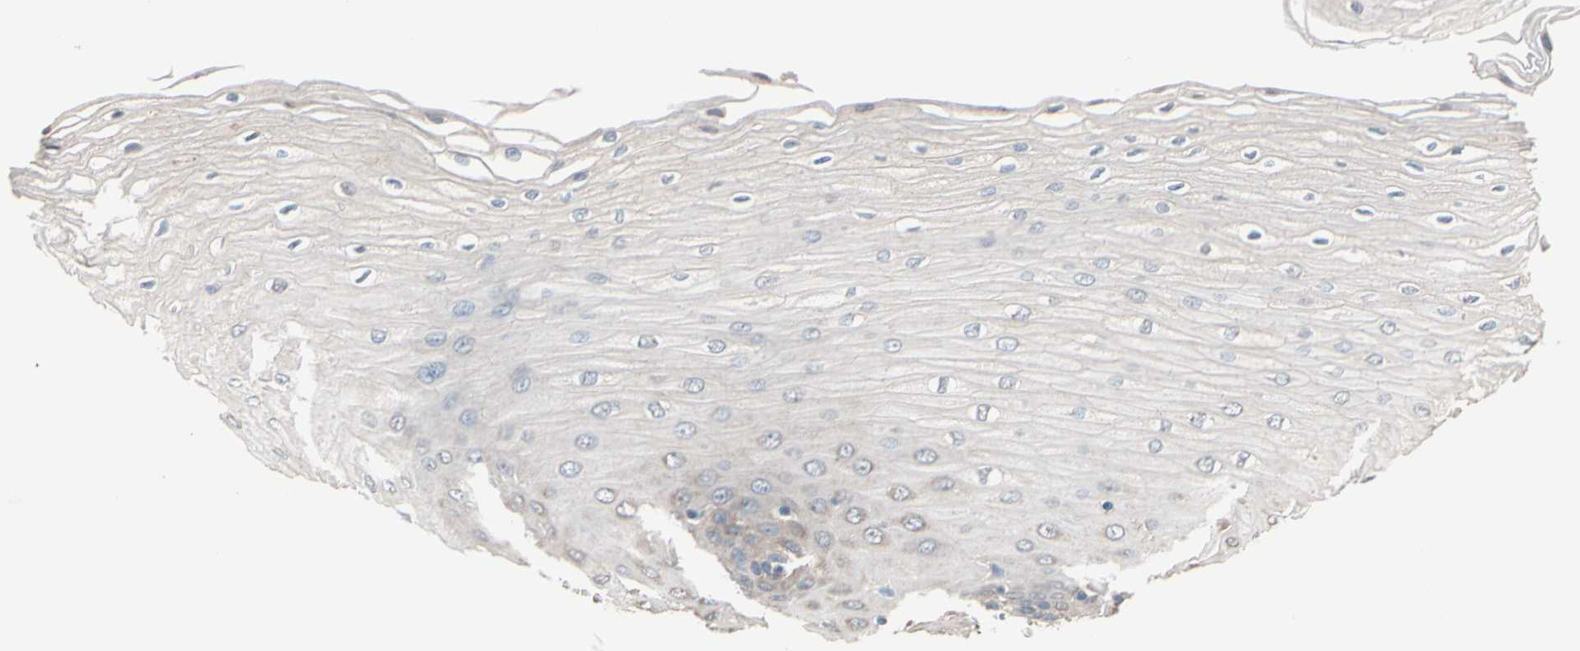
{"staining": {"intensity": "negative", "quantity": "none", "location": "none"}, "tissue": "esophagus", "cell_type": "Squamous epithelial cells", "image_type": "normal", "snomed": [{"axis": "morphology", "description": "Normal tissue, NOS"}, {"axis": "morphology", "description": "Squamous cell carcinoma, NOS"}, {"axis": "topography", "description": "Esophagus"}], "caption": "This is a micrograph of immunohistochemistry staining of unremarkable esophagus, which shows no staining in squamous epithelial cells. Nuclei are stained in blue.", "gene": "BBOX1", "patient": {"sex": "male", "age": 65}}